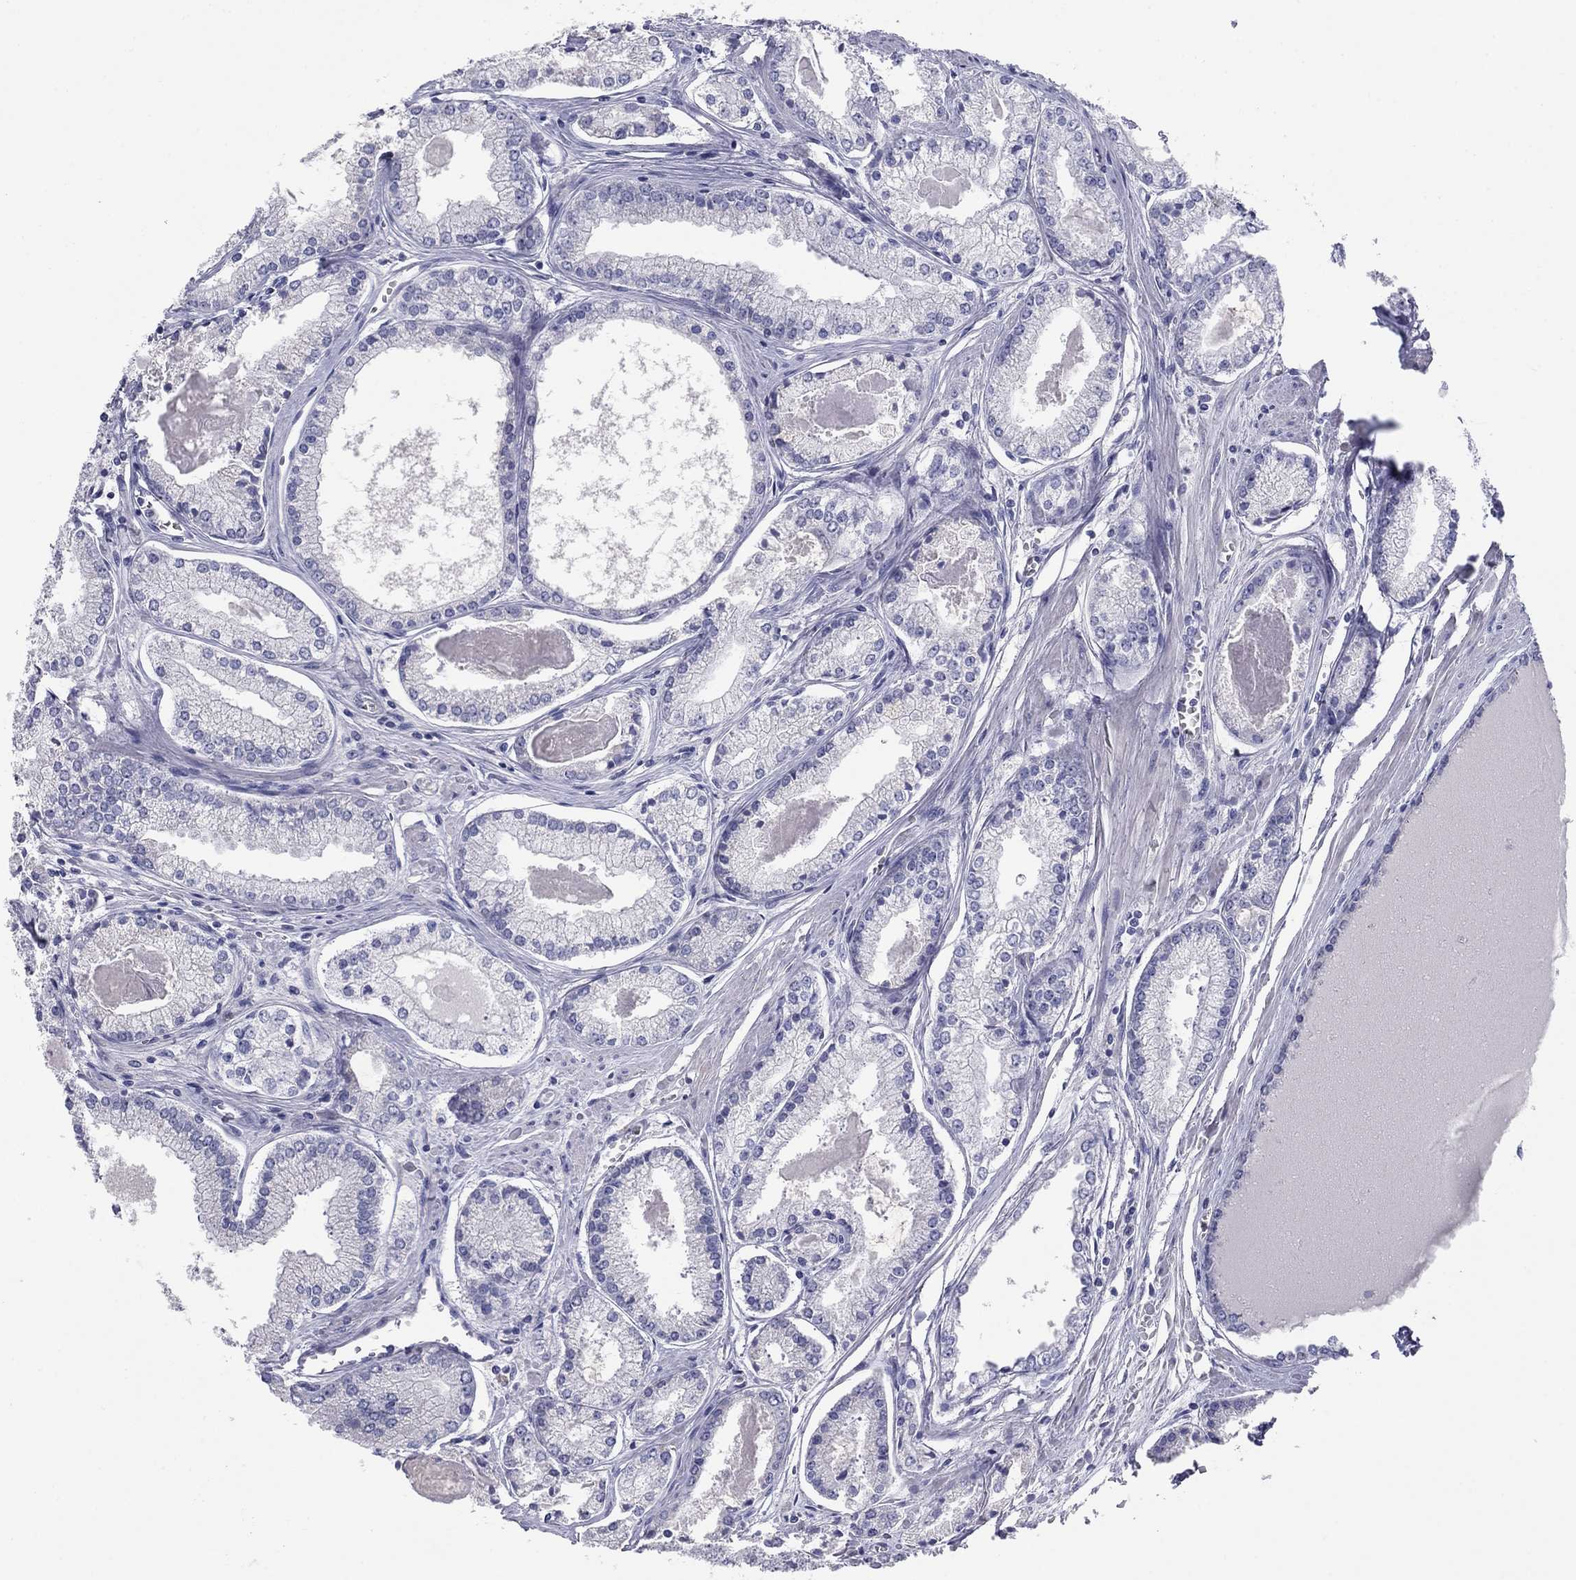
{"staining": {"intensity": "negative", "quantity": "none", "location": "none"}, "tissue": "prostate cancer", "cell_type": "Tumor cells", "image_type": "cancer", "snomed": [{"axis": "morphology", "description": "Adenocarcinoma, NOS"}, {"axis": "topography", "description": "Prostate"}], "caption": "The immunohistochemistry (IHC) photomicrograph has no significant positivity in tumor cells of prostate adenocarcinoma tissue.", "gene": "GRK7", "patient": {"sex": "male", "age": 72}}